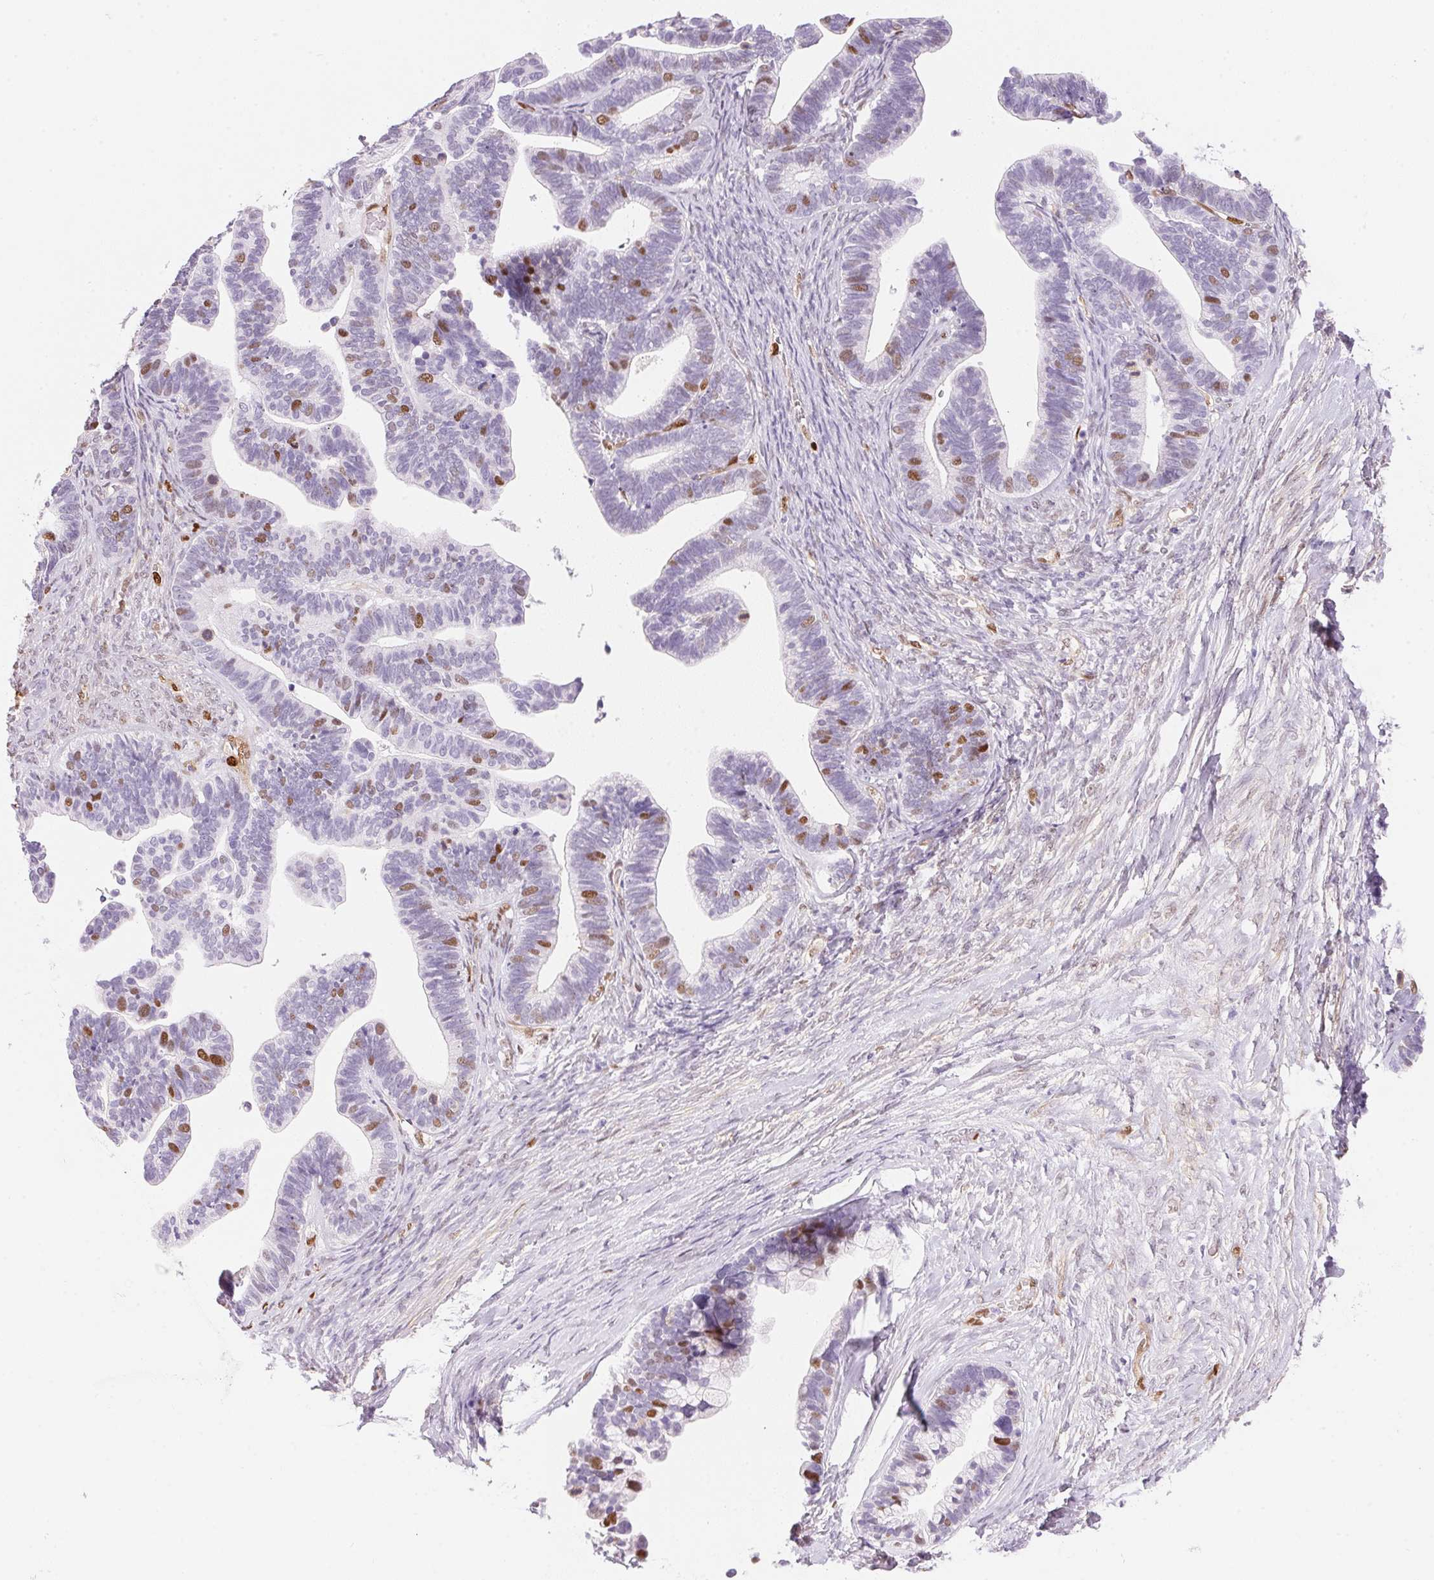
{"staining": {"intensity": "strong", "quantity": "<25%", "location": "nuclear"}, "tissue": "ovarian cancer", "cell_type": "Tumor cells", "image_type": "cancer", "snomed": [{"axis": "morphology", "description": "Cystadenocarcinoma, serous, NOS"}, {"axis": "topography", "description": "Ovary"}], "caption": "This photomicrograph displays ovarian cancer stained with immunohistochemistry (IHC) to label a protein in brown. The nuclear of tumor cells show strong positivity for the protein. Nuclei are counter-stained blue.", "gene": "SMTN", "patient": {"sex": "female", "age": 56}}